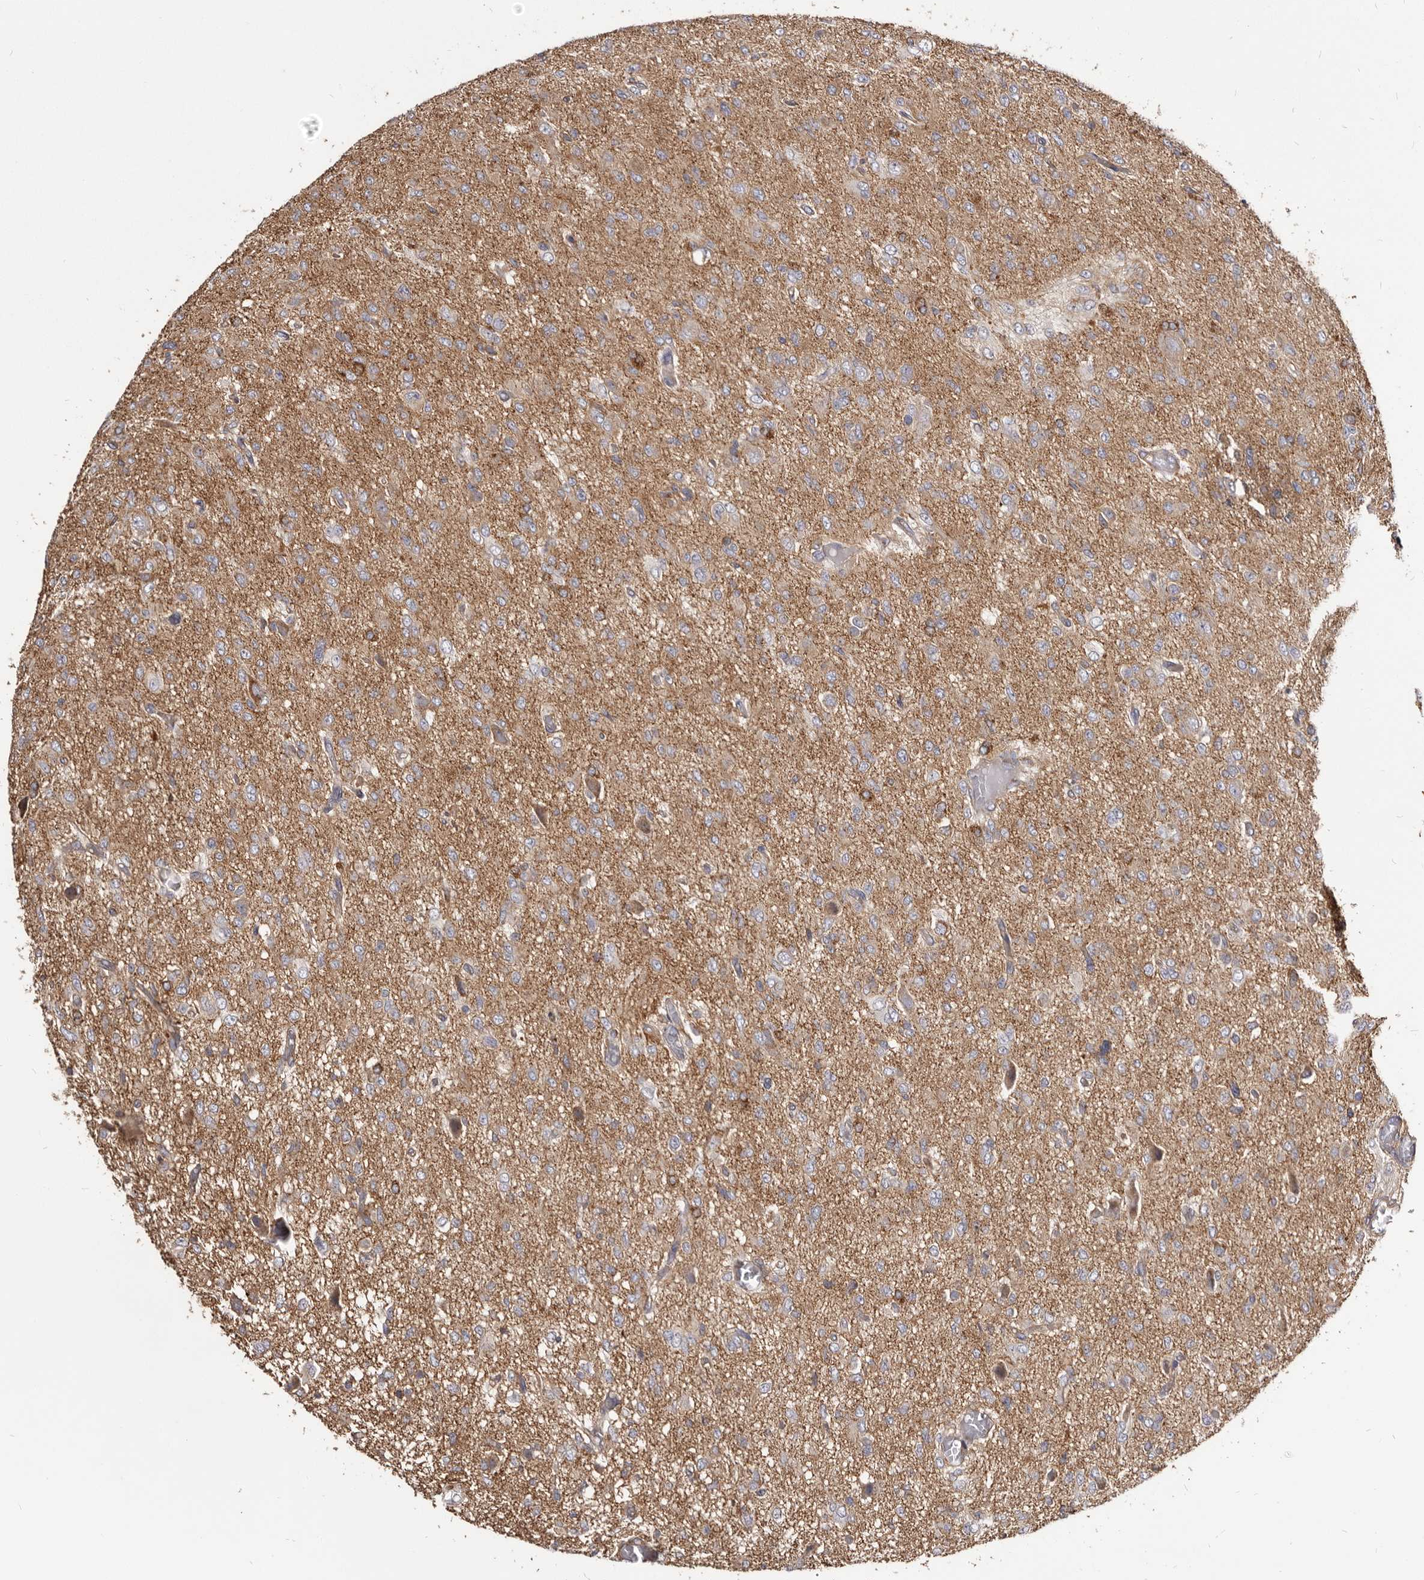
{"staining": {"intensity": "weak", "quantity": "25%-75%", "location": "cytoplasmic/membranous"}, "tissue": "glioma", "cell_type": "Tumor cells", "image_type": "cancer", "snomed": [{"axis": "morphology", "description": "Glioma, malignant, High grade"}, {"axis": "topography", "description": "Brain"}], "caption": "High-magnification brightfield microscopy of glioma stained with DAB (3,3'-diaminobenzidine) (brown) and counterstained with hematoxylin (blue). tumor cells exhibit weak cytoplasmic/membranous positivity is present in approximately25%-75% of cells.", "gene": "TPD52", "patient": {"sex": "female", "age": 59}}